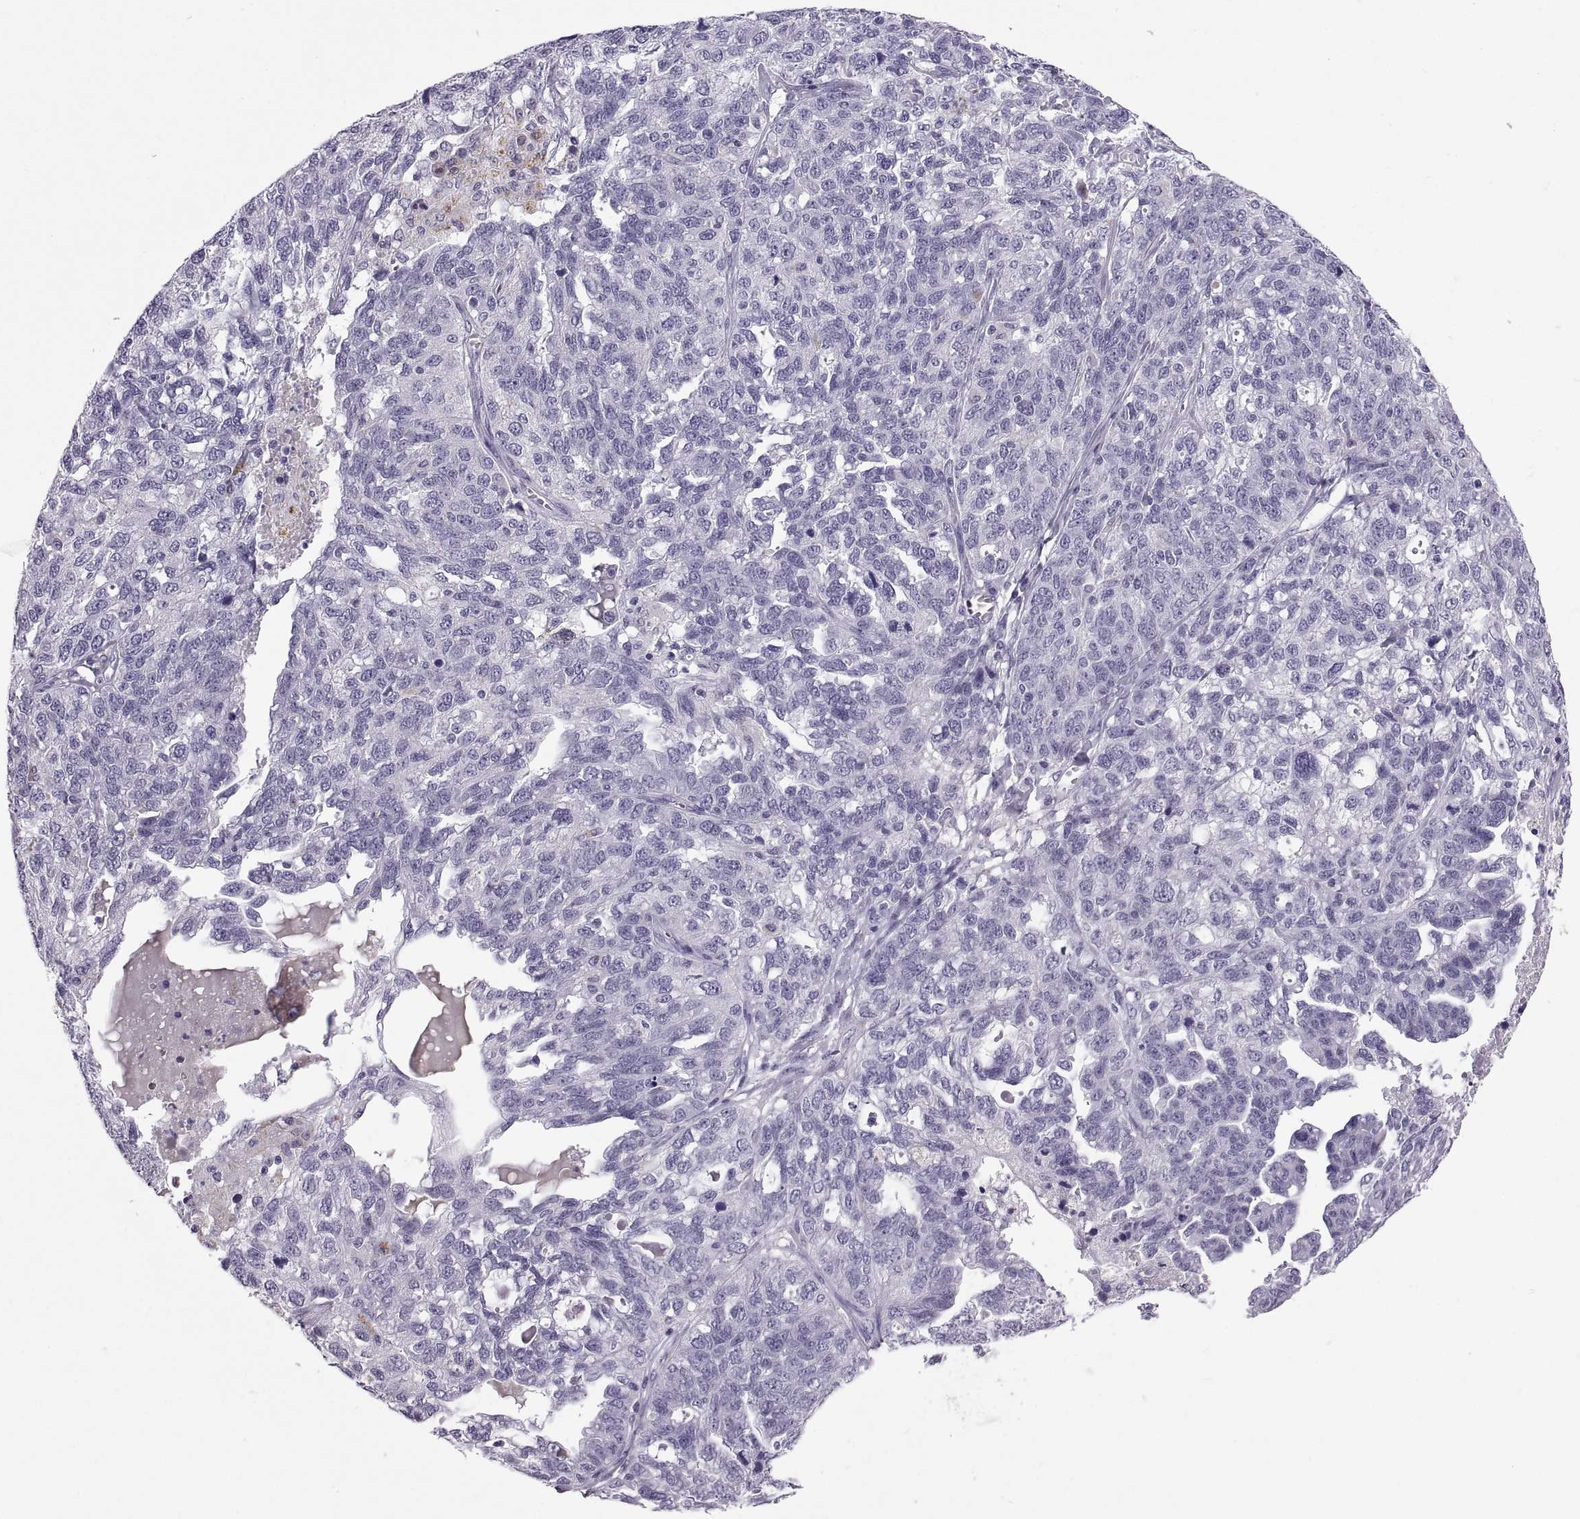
{"staining": {"intensity": "negative", "quantity": "none", "location": "none"}, "tissue": "ovarian cancer", "cell_type": "Tumor cells", "image_type": "cancer", "snomed": [{"axis": "morphology", "description": "Cystadenocarcinoma, serous, NOS"}, {"axis": "topography", "description": "Ovary"}], "caption": "Tumor cells are negative for protein expression in human ovarian cancer.", "gene": "QRICH2", "patient": {"sex": "female", "age": 71}}